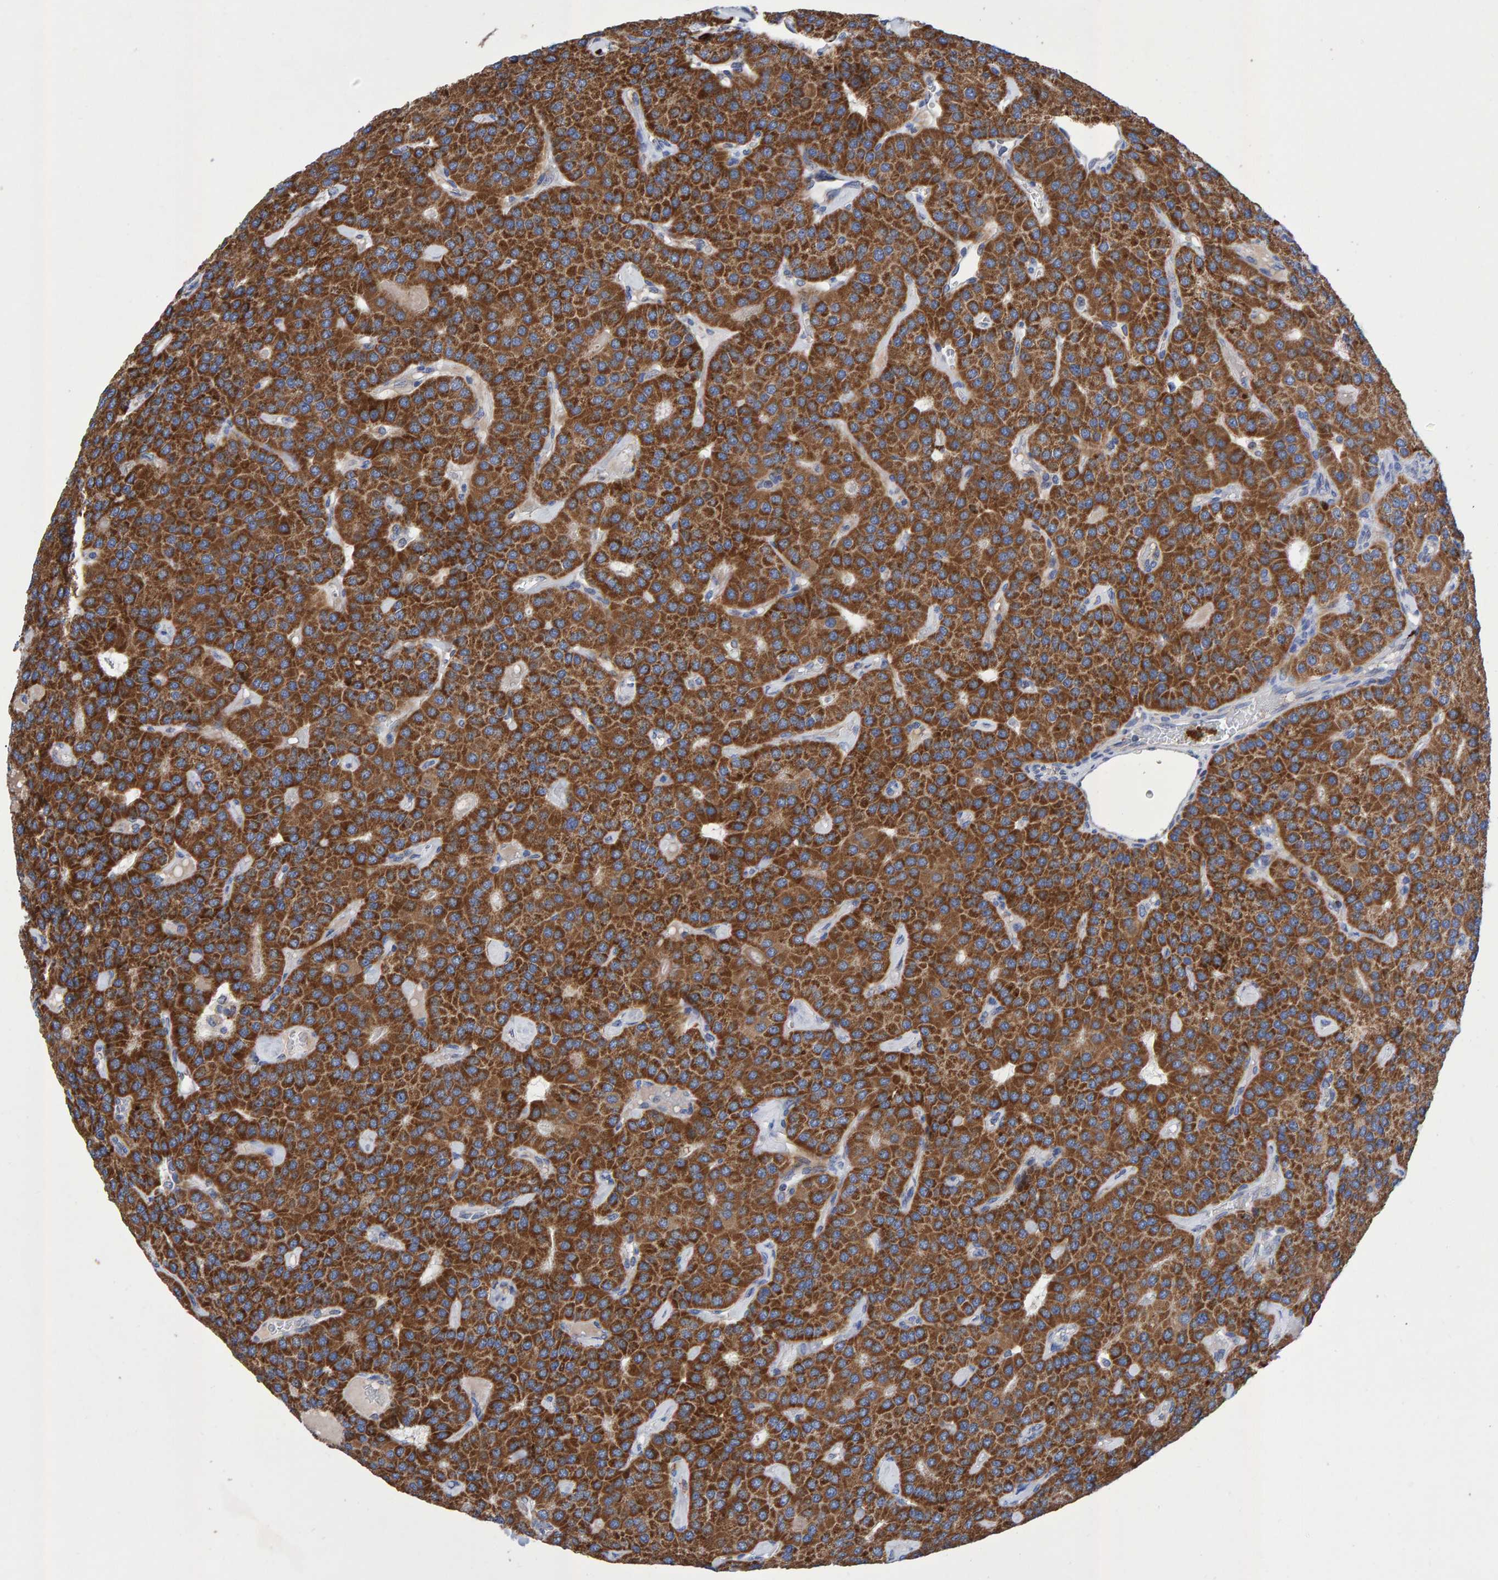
{"staining": {"intensity": "strong", "quantity": ">75%", "location": "cytoplasmic/membranous"}, "tissue": "parathyroid gland", "cell_type": "Glandular cells", "image_type": "normal", "snomed": [{"axis": "morphology", "description": "Normal tissue, NOS"}, {"axis": "morphology", "description": "Adenoma, NOS"}, {"axis": "topography", "description": "Parathyroid gland"}], "caption": "IHC image of normal parathyroid gland stained for a protein (brown), which demonstrates high levels of strong cytoplasmic/membranous expression in approximately >75% of glandular cells.", "gene": "EFR3A", "patient": {"sex": "female", "age": 86}}